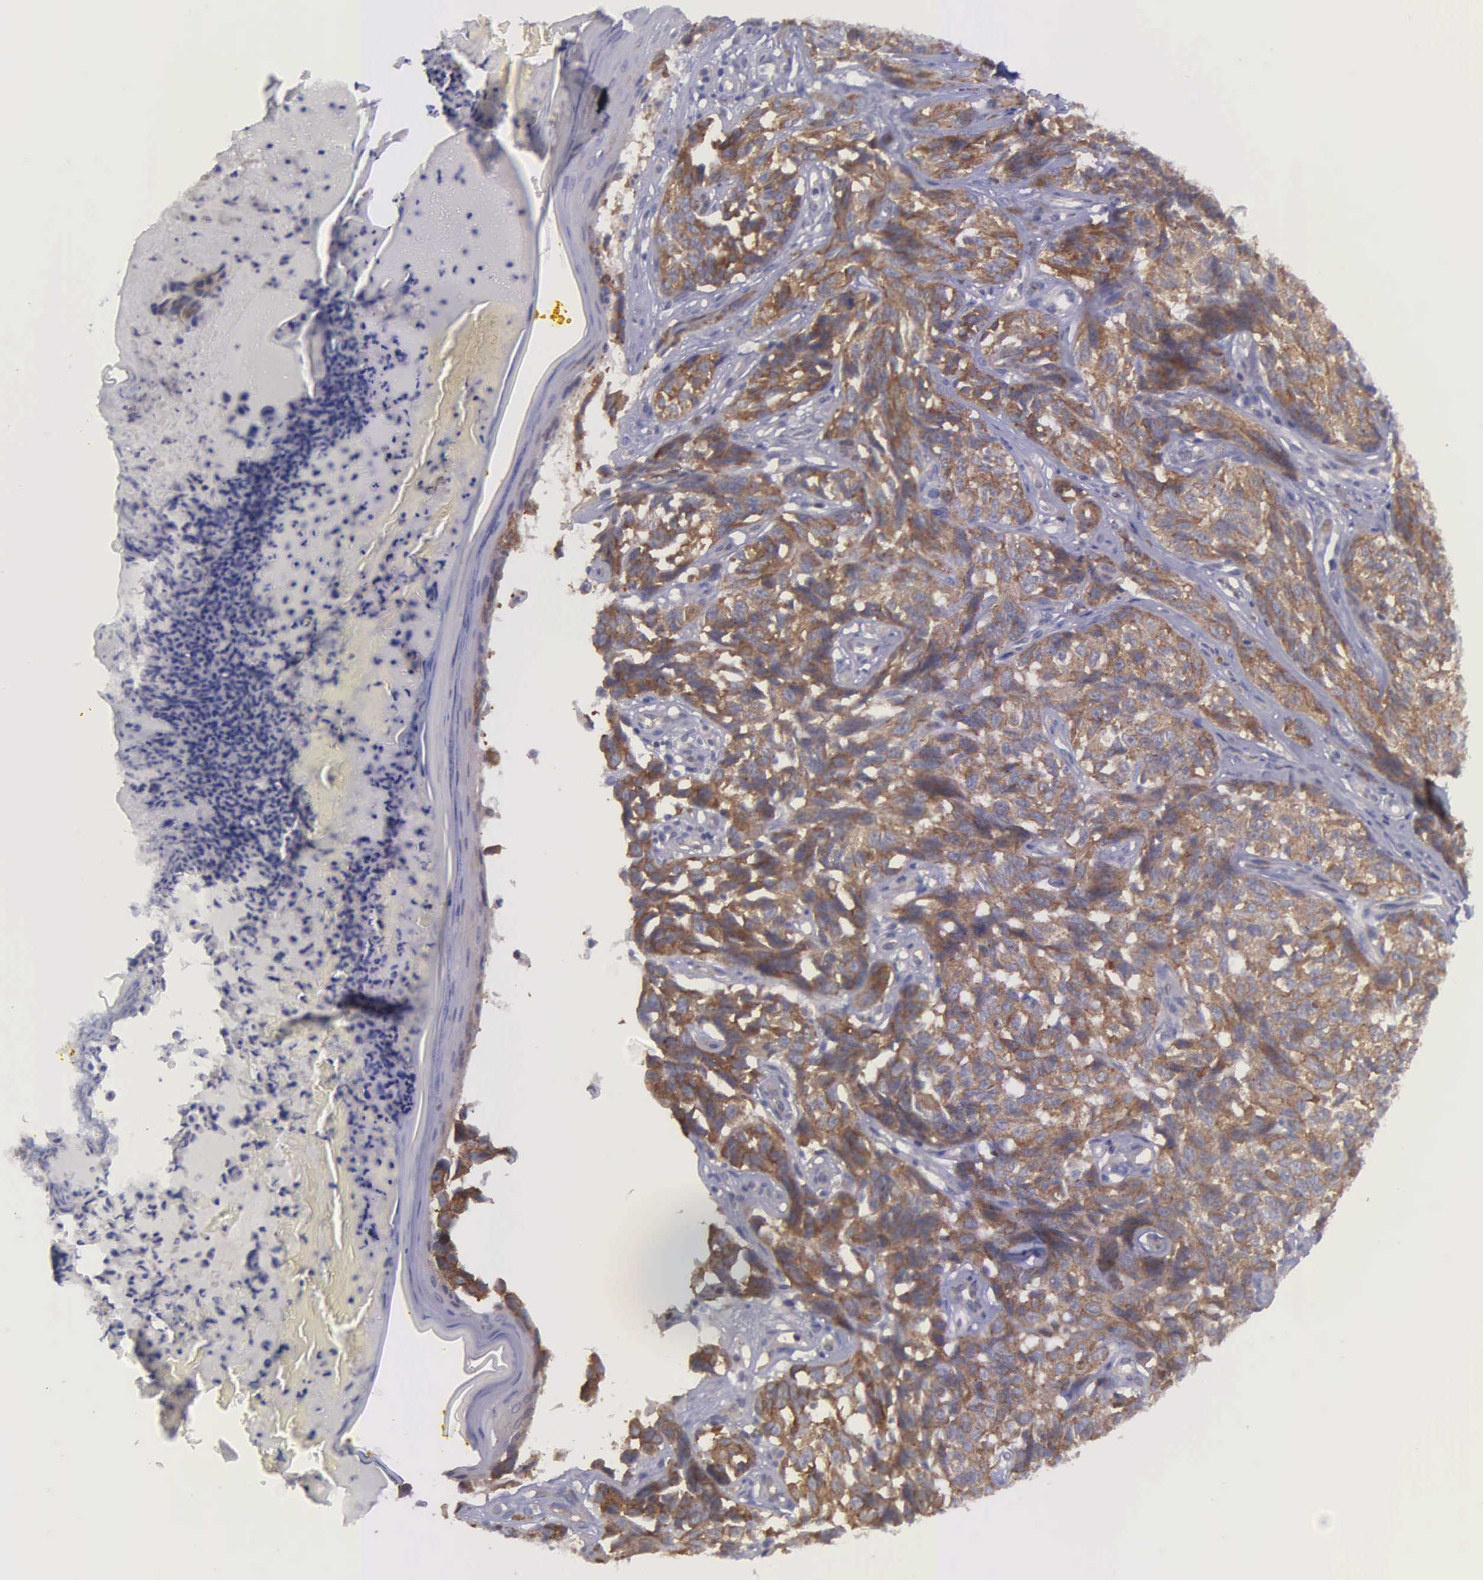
{"staining": {"intensity": "weak", "quantity": ">75%", "location": "cytoplasmic/membranous"}, "tissue": "melanoma", "cell_type": "Tumor cells", "image_type": "cancer", "snomed": [{"axis": "morphology", "description": "Malignant melanoma, NOS"}, {"axis": "topography", "description": "Skin"}], "caption": "DAB immunohistochemical staining of human melanoma demonstrates weak cytoplasmic/membranous protein expression in about >75% of tumor cells.", "gene": "MICAL3", "patient": {"sex": "male", "age": 67}}